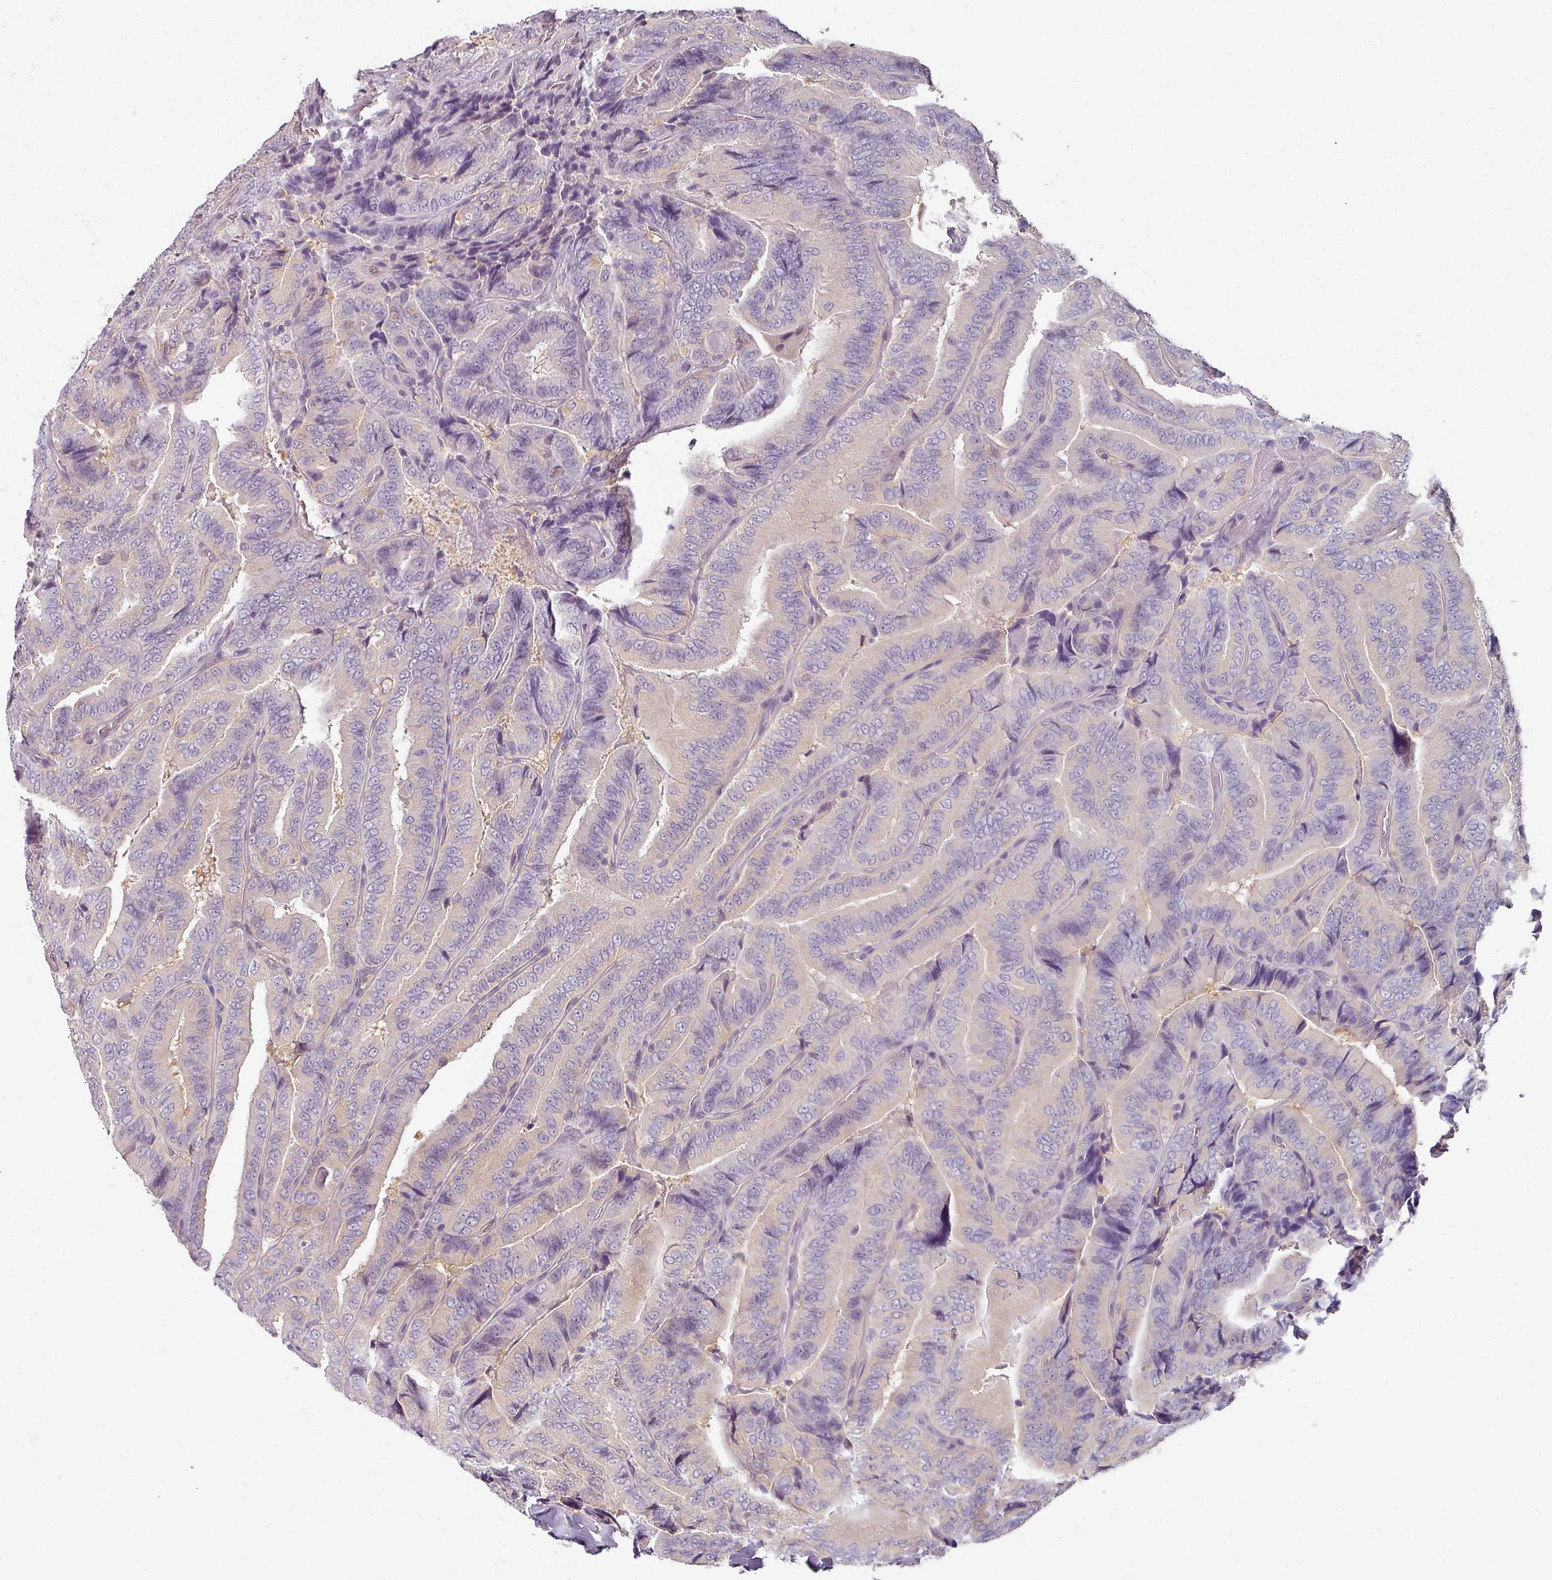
{"staining": {"intensity": "negative", "quantity": "none", "location": "none"}, "tissue": "thyroid cancer", "cell_type": "Tumor cells", "image_type": "cancer", "snomed": [{"axis": "morphology", "description": "Papillary adenocarcinoma, NOS"}, {"axis": "topography", "description": "Thyroid gland"}], "caption": "A high-resolution micrograph shows immunohistochemistry staining of thyroid cancer, which demonstrates no significant staining in tumor cells.", "gene": "AGPAT4", "patient": {"sex": "male", "age": 61}}